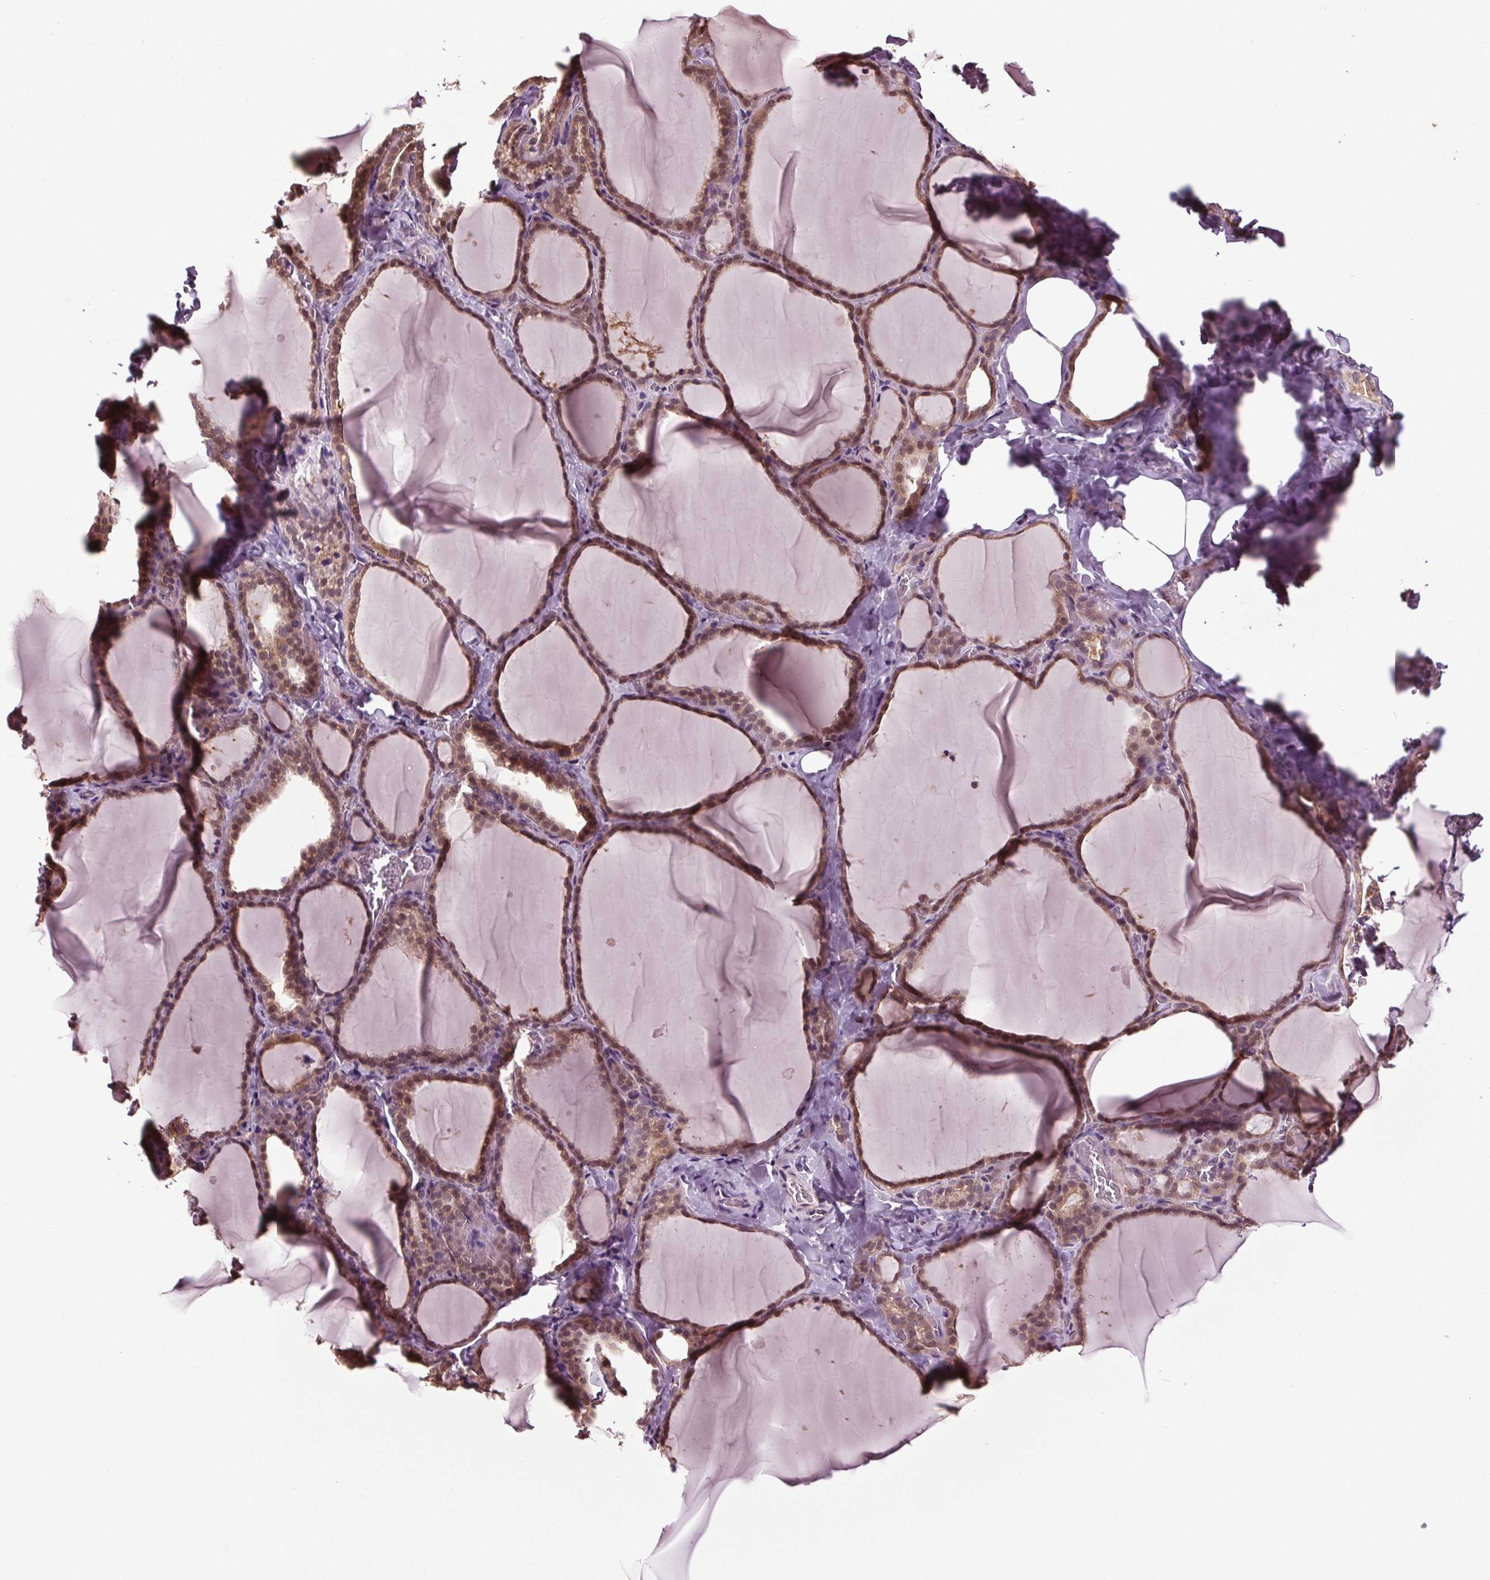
{"staining": {"intensity": "moderate", "quantity": ">75%", "location": "cytoplasmic/membranous"}, "tissue": "thyroid gland", "cell_type": "Glandular cells", "image_type": "normal", "snomed": [{"axis": "morphology", "description": "Normal tissue, NOS"}, {"axis": "topography", "description": "Thyroid gland"}], "caption": "A brown stain labels moderate cytoplasmic/membranous staining of a protein in glandular cells of unremarkable human thyroid gland. The staining was performed using DAB (3,3'-diaminobenzidine) to visualize the protein expression in brown, while the nuclei were stained in blue with hematoxylin (Magnification: 20x).", "gene": "RNPEP", "patient": {"sex": "female", "age": 22}}